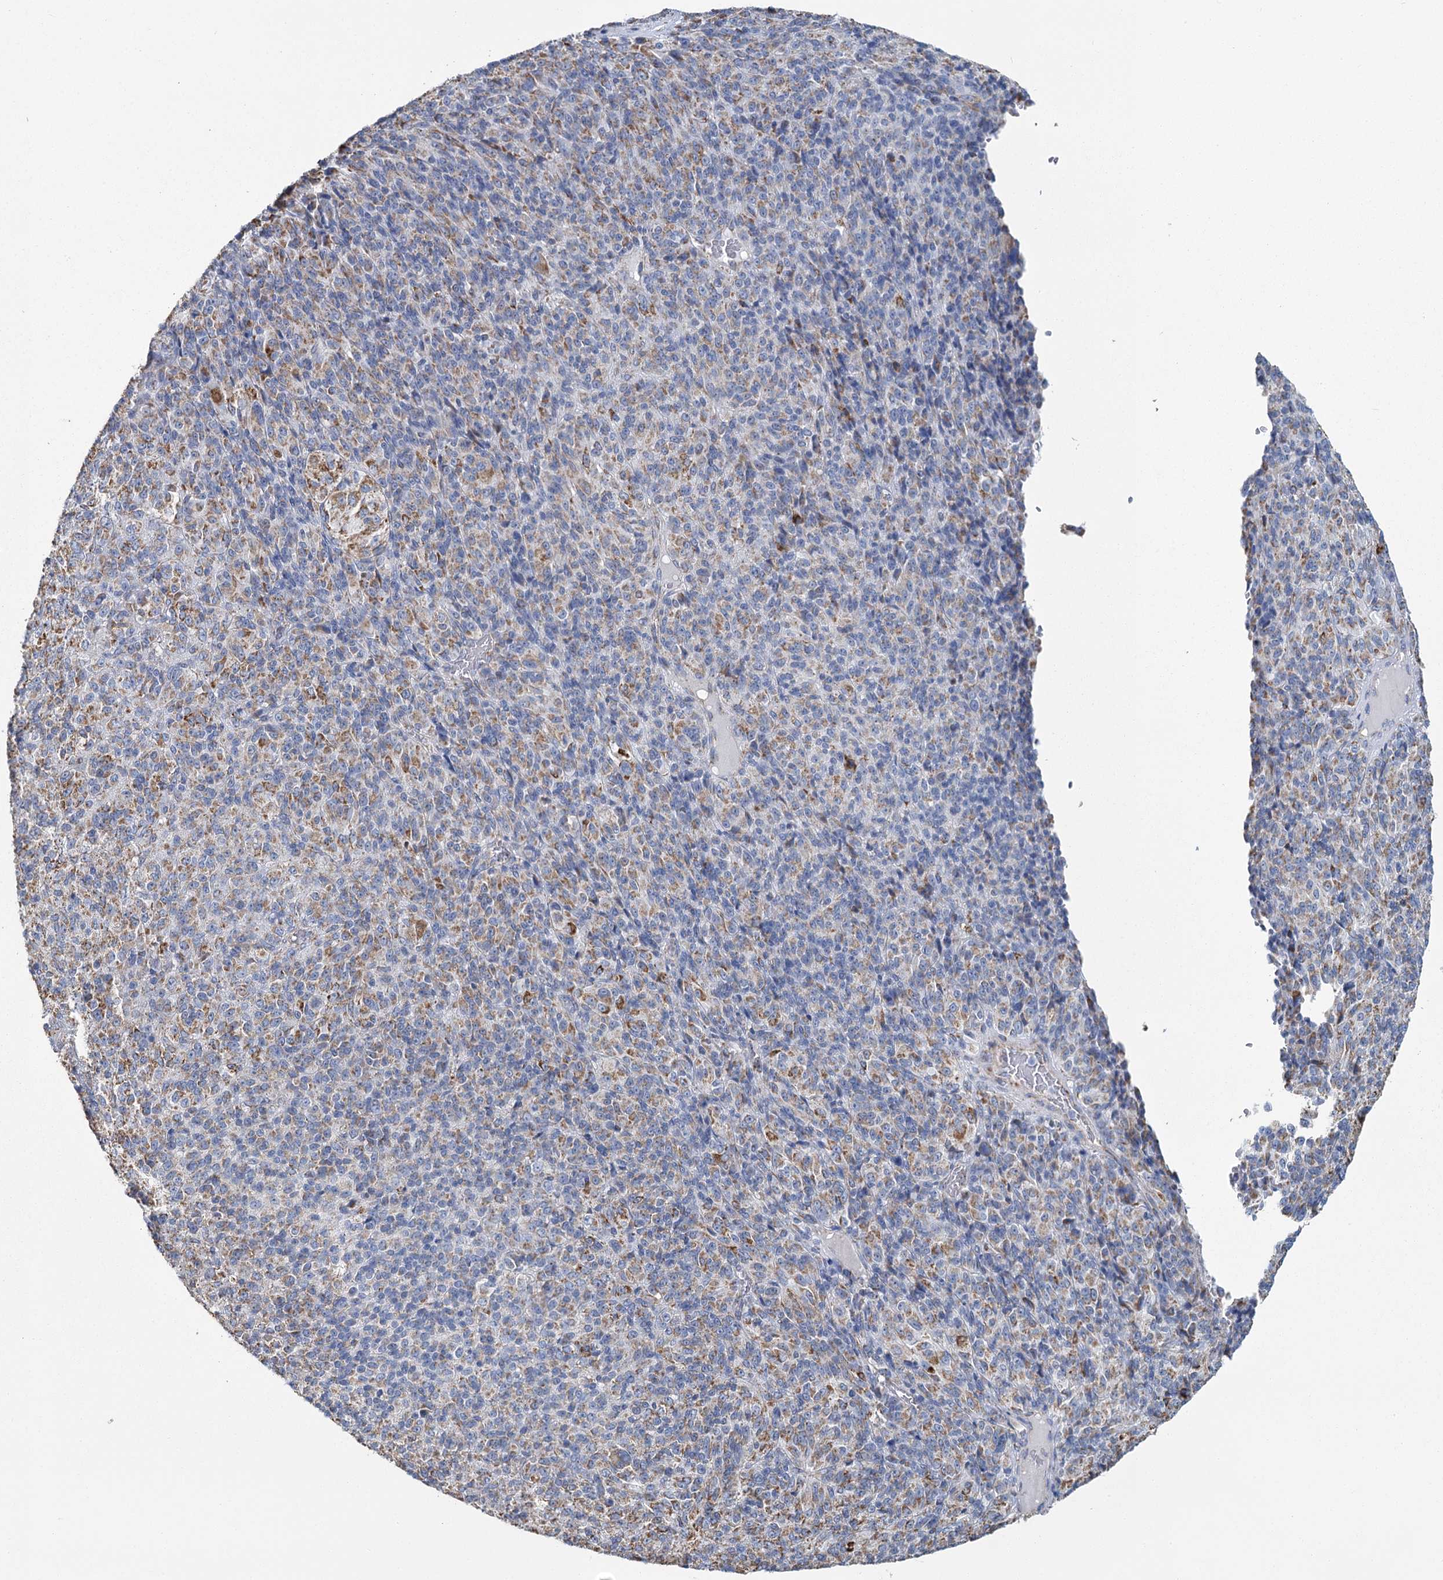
{"staining": {"intensity": "weak", "quantity": "25%-75%", "location": "cytoplasmic/membranous"}, "tissue": "melanoma", "cell_type": "Tumor cells", "image_type": "cancer", "snomed": [{"axis": "morphology", "description": "Malignant melanoma, Metastatic site"}, {"axis": "topography", "description": "Brain"}], "caption": "The histopathology image reveals a brown stain indicating the presence of a protein in the cytoplasmic/membranous of tumor cells in melanoma. (Brightfield microscopy of DAB IHC at high magnification).", "gene": "MRPL44", "patient": {"sex": "female", "age": 56}}